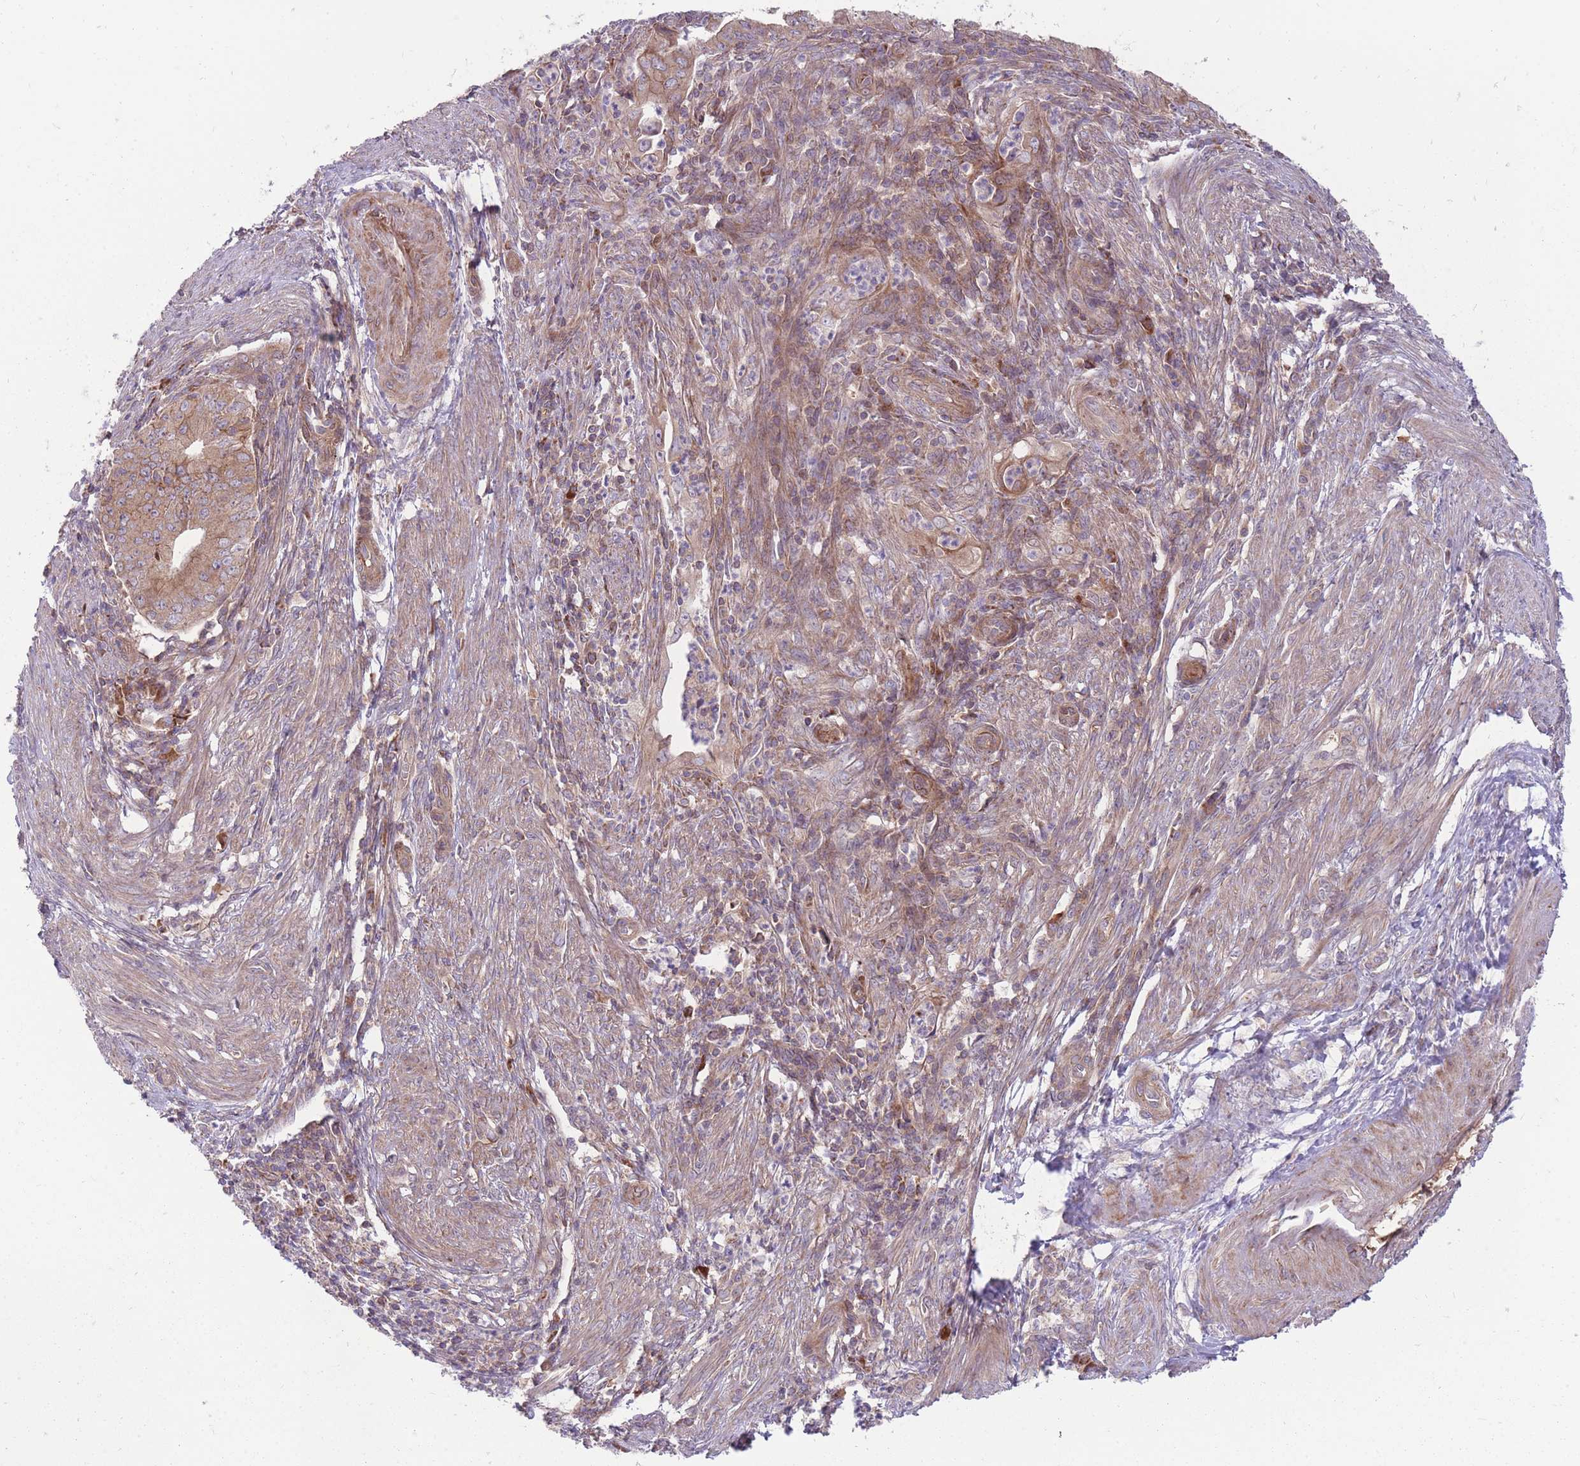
{"staining": {"intensity": "moderate", "quantity": "25%-75%", "location": "cytoplasmic/membranous"}, "tissue": "endometrial cancer", "cell_type": "Tumor cells", "image_type": "cancer", "snomed": [{"axis": "morphology", "description": "Adenocarcinoma, NOS"}, {"axis": "topography", "description": "Endometrium"}], "caption": "Moderate cytoplasmic/membranous staining is appreciated in approximately 25%-75% of tumor cells in adenocarcinoma (endometrial).", "gene": "ANKRD10", "patient": {"sex": "female", "age": 50}}